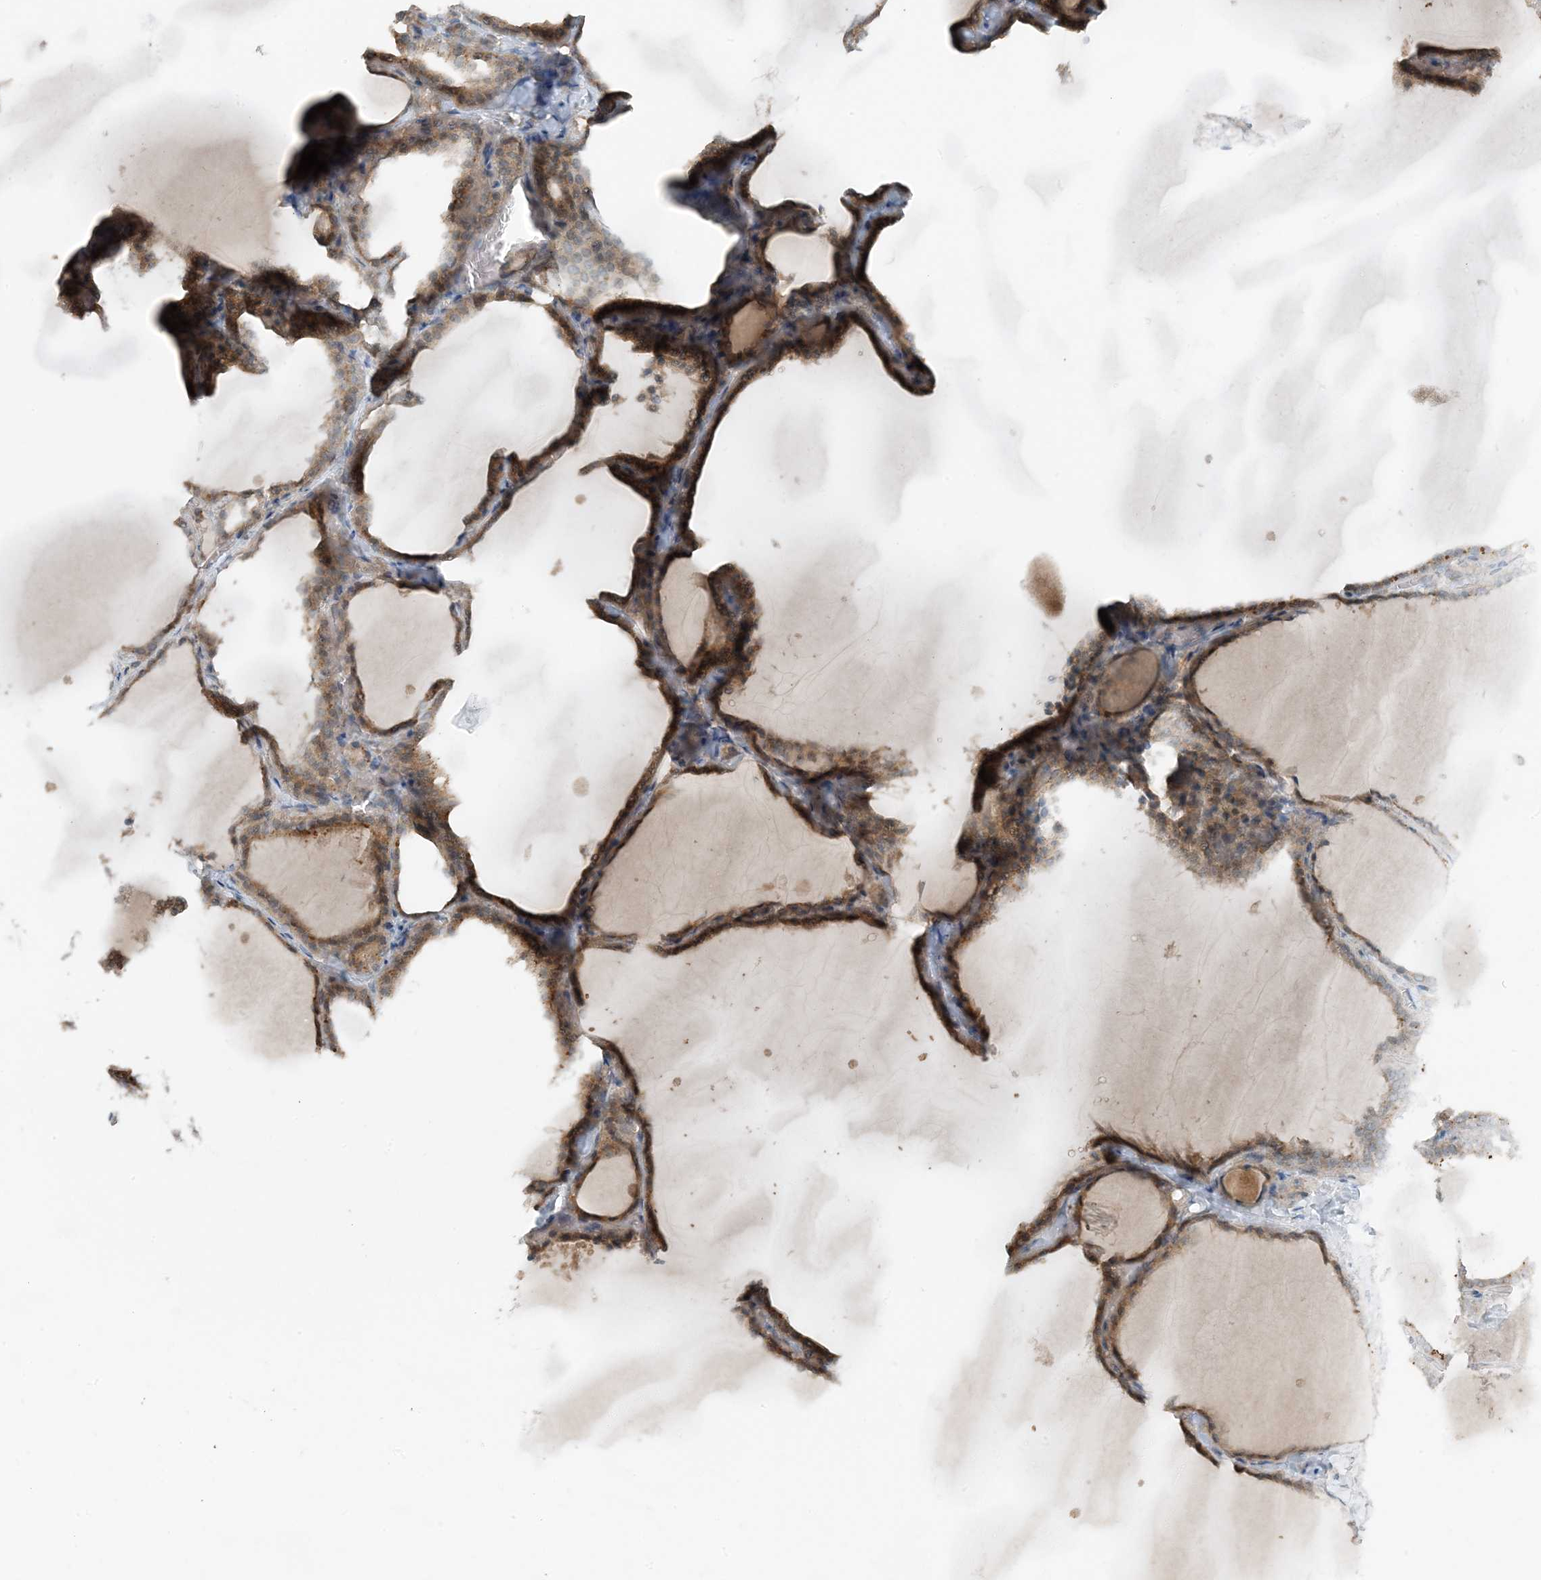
{"staining": {"intensity": "weak", "quantity": ">75%", "location": "cytoplasmic/membranous"}, "tissue": "thyroid gland", "cell_type": "Glandular cells", "image_type": "normal", "snomed": [{"axis": "morphology", "description": "Normal tissue, NOS"}, {"axis": "topography", "description": "Thyroid gland"}], "caption": "A brown stain highlights weak cytoplasmic/membranous positivity of a protein in glandular cells of normal human thyroid gland. The protein of interest is stained brown, and the nuclei are stained in blue (DAB (3,3'-diaminobenzidine) IHC with brightfield microscopy, high magnification).", "gene": "MITD1", "patient": {"sex": "female", "age": 22}}